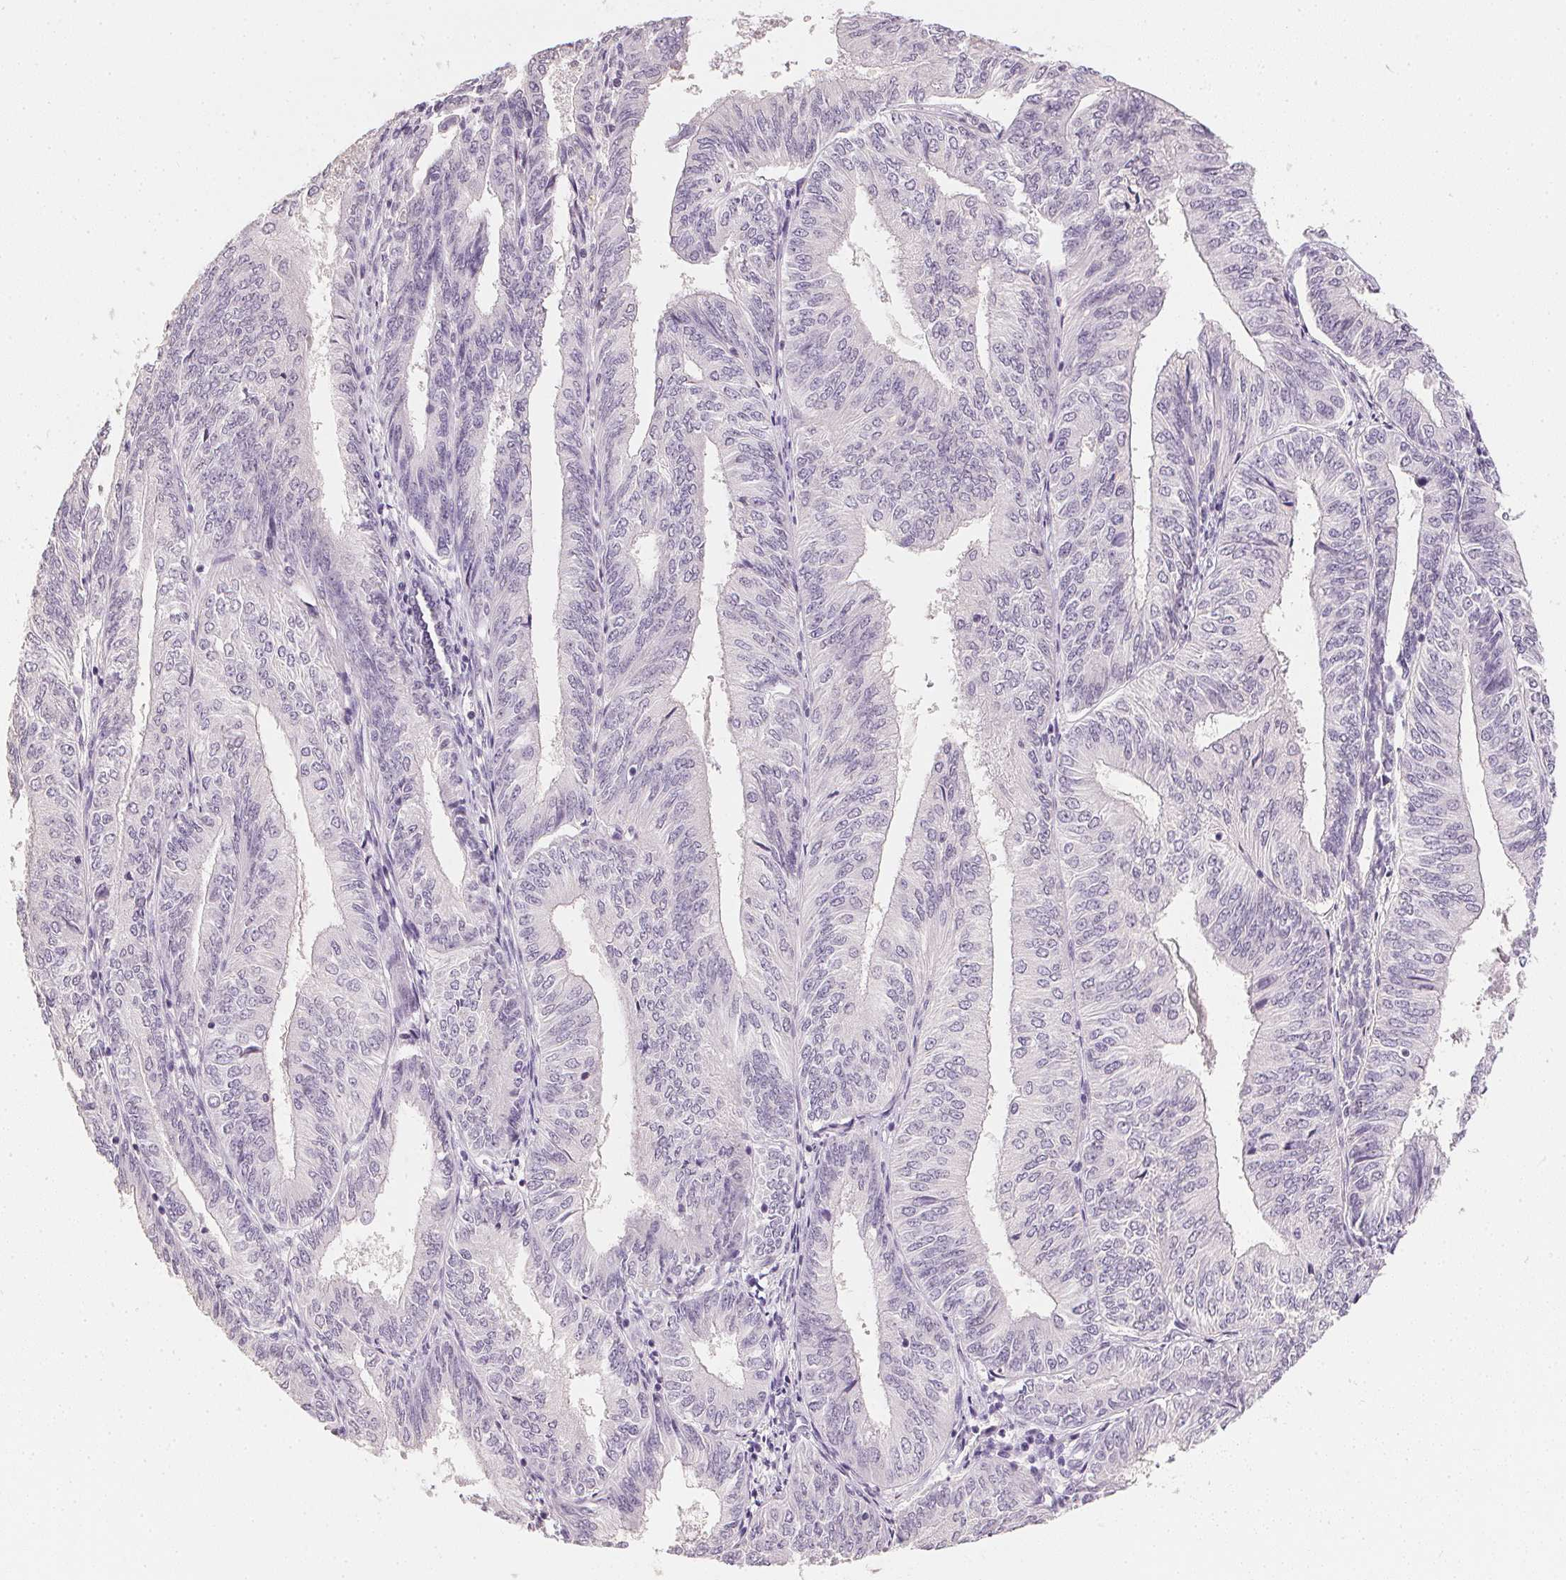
{"staining": {"intensity": "negative", "quantity": "none", "location": "none"}, "tissue": "endometrial cancer", "cell_type": "Tumor cells", "image_type": "cancer", "snomed": [{"axis": "morphology", "description": "Adenocarcinoma, NOS"}, {"axis": "topography", "description": "Endometrium"}], "caption": "The histopathology image exhibits no significant staining in tumor cells of endometrial cancer.", "gene": "PPY", "patient": {"sex": "female", "age": 58}}